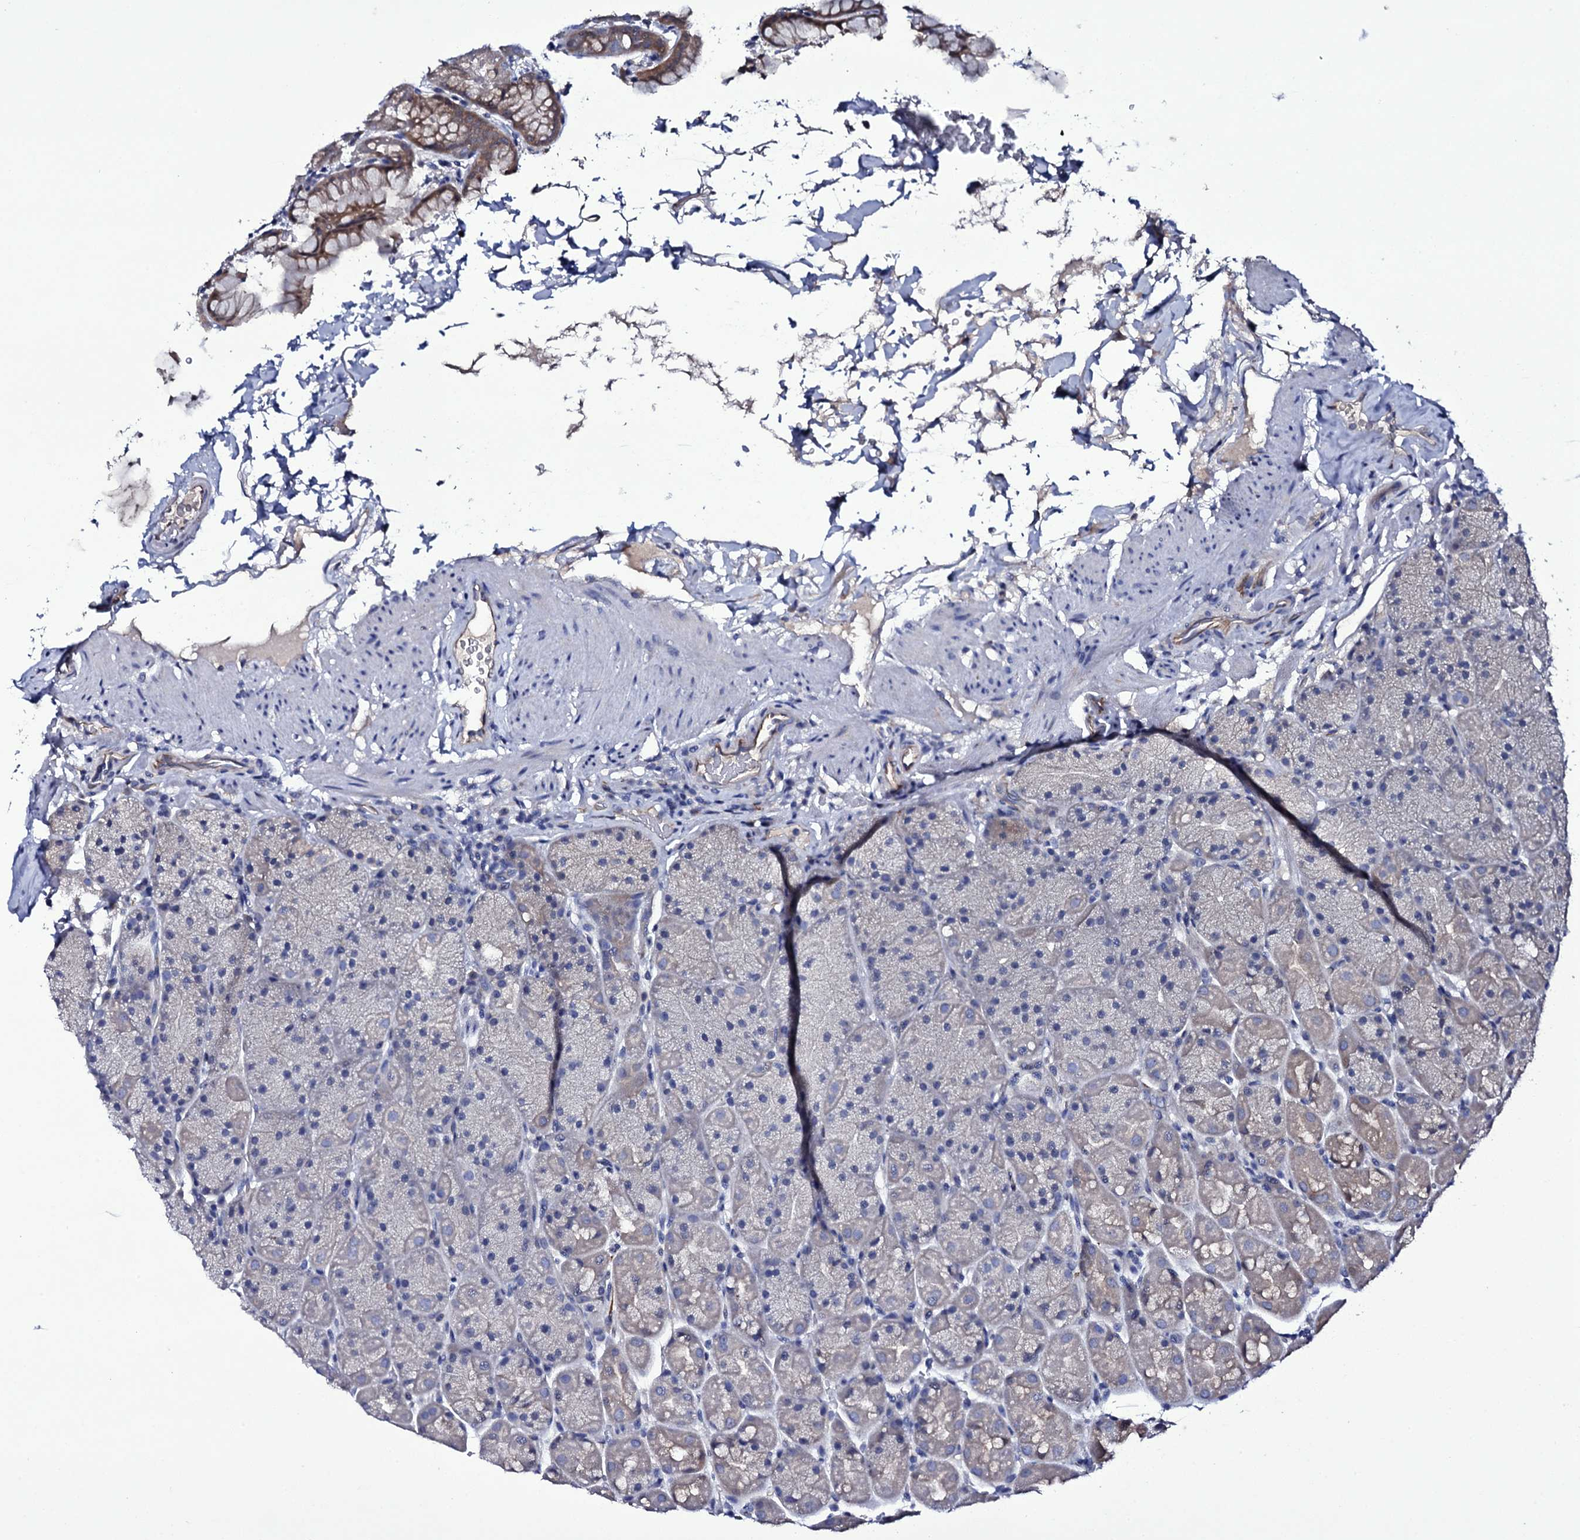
{"staining": {"intensity": "moderate", "quantity": "25%-75%", "location": "cytoplasmic/membranous"}, "tissue": "stomach", "cell_type": "Glandular cells", "image_type": "normal", "snomed": [{"axis": "morphology", "description": "Normal tissue, NOS"}, {"axis": "topography", "description": "Stomach, upper"}, {"axis": "topography", "description": "Stomach, lower"}], "caption": "A brown stain highlights moderate cytoplasmic/membranous staining of a protein in glandular cells of benign stomach.", "gene": "BCL2L14", "patient": {"sex": "male", "age": 67}}